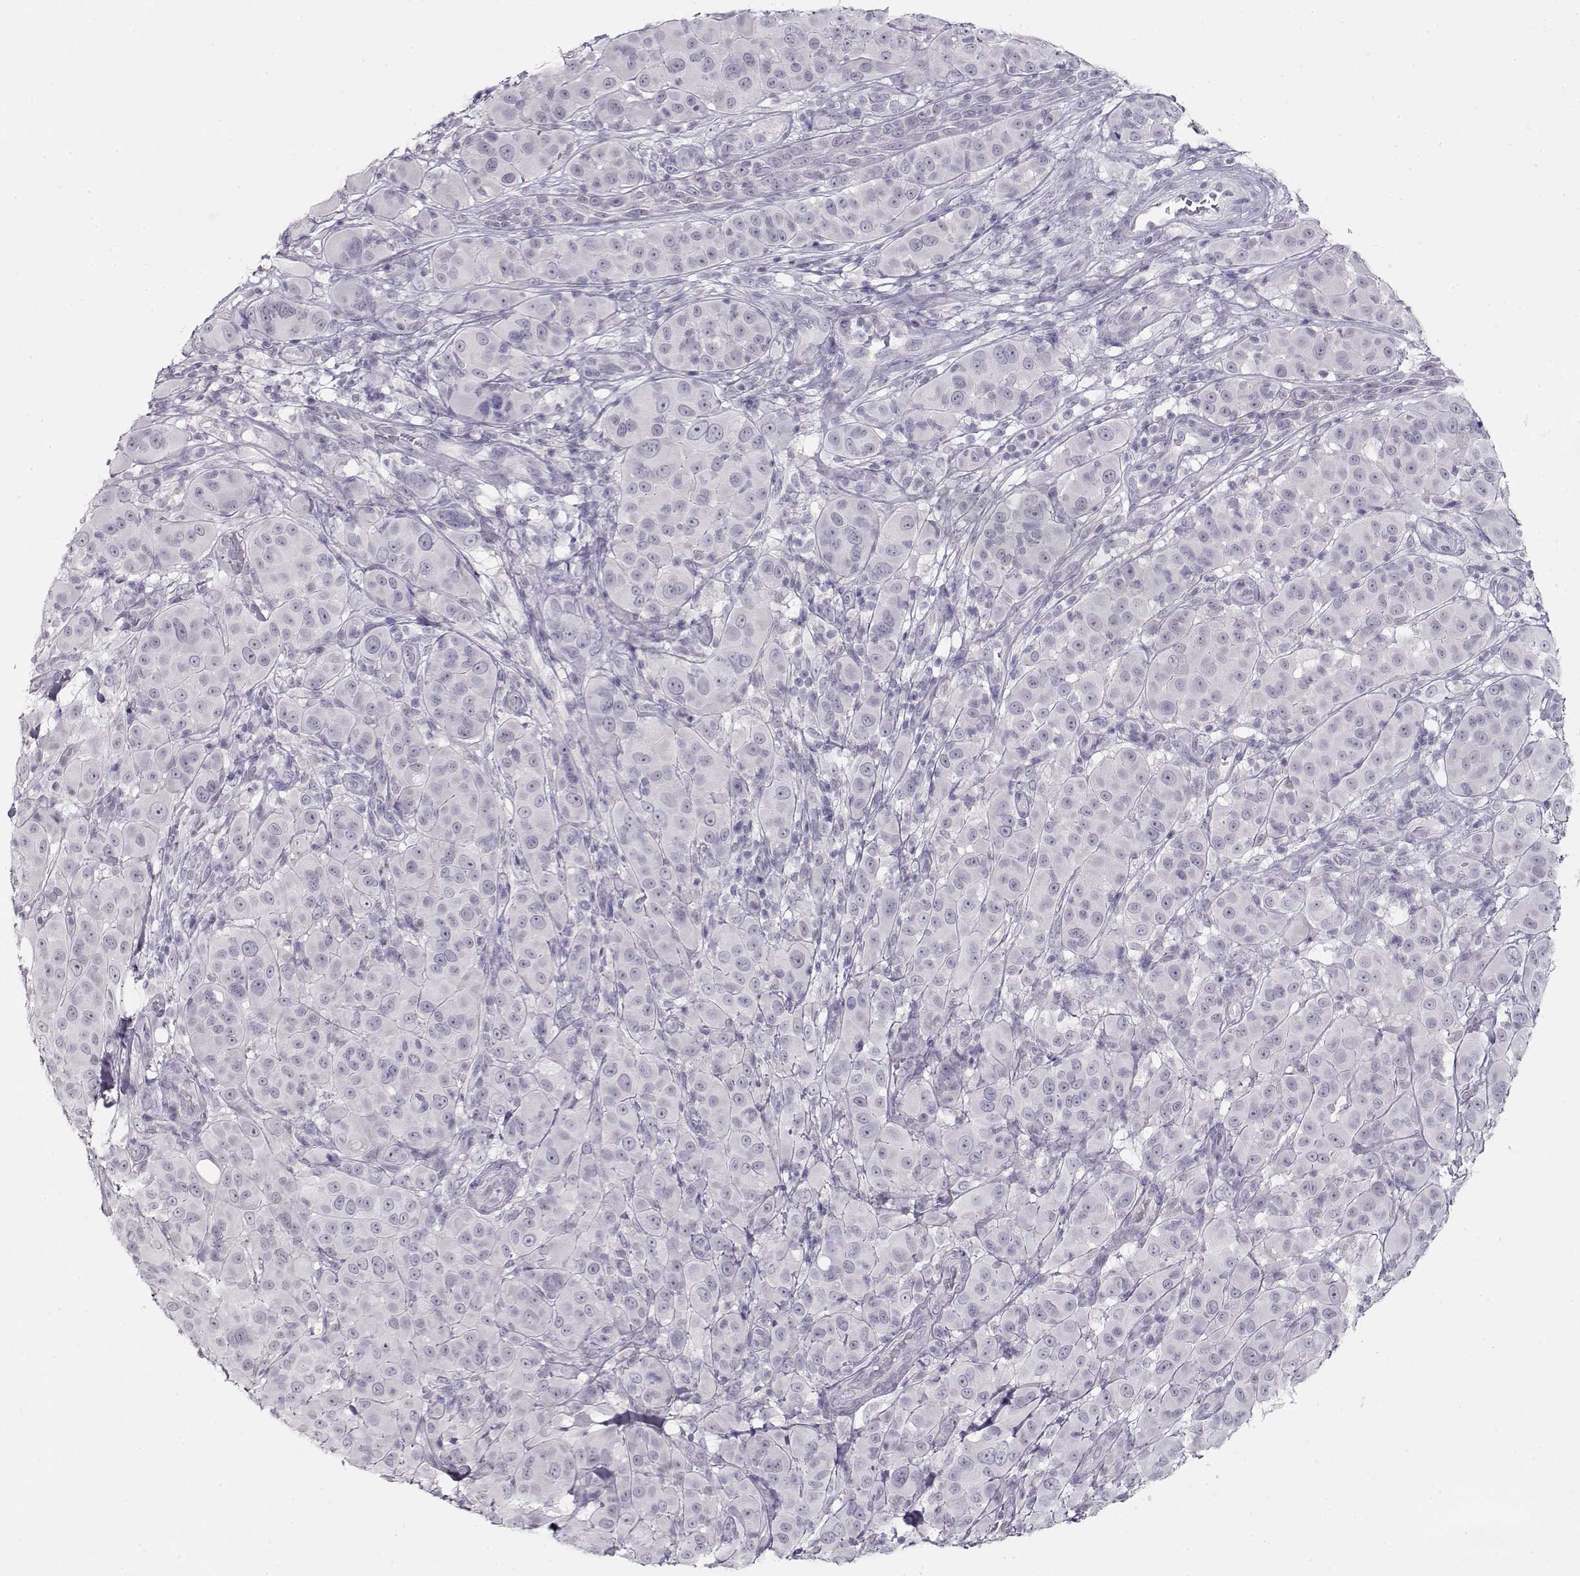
{"staining": {"intensity": "negative", "quantity": "none", "location": "none"}, "tissue": "melanoma", "cell_type": "Tumor cells", "image_type": "cancer", "snomed": [{"axis": "morphology", "description": "Malignant melanoma, NOS"}, {"axis": "topography", "description": "Skin"}], "caption": "Histopathology image shows no significant protein positivity in tumor cells of melanoma. (Stains: DAB (3,3'-diaminobenzidine) immunohistochemistry with hematoxylin counter stain, Microscopy: brightfield microscopy at high magnification).", "gene": "IMPG1", "patient": {"sex": "female", "age": 87}}